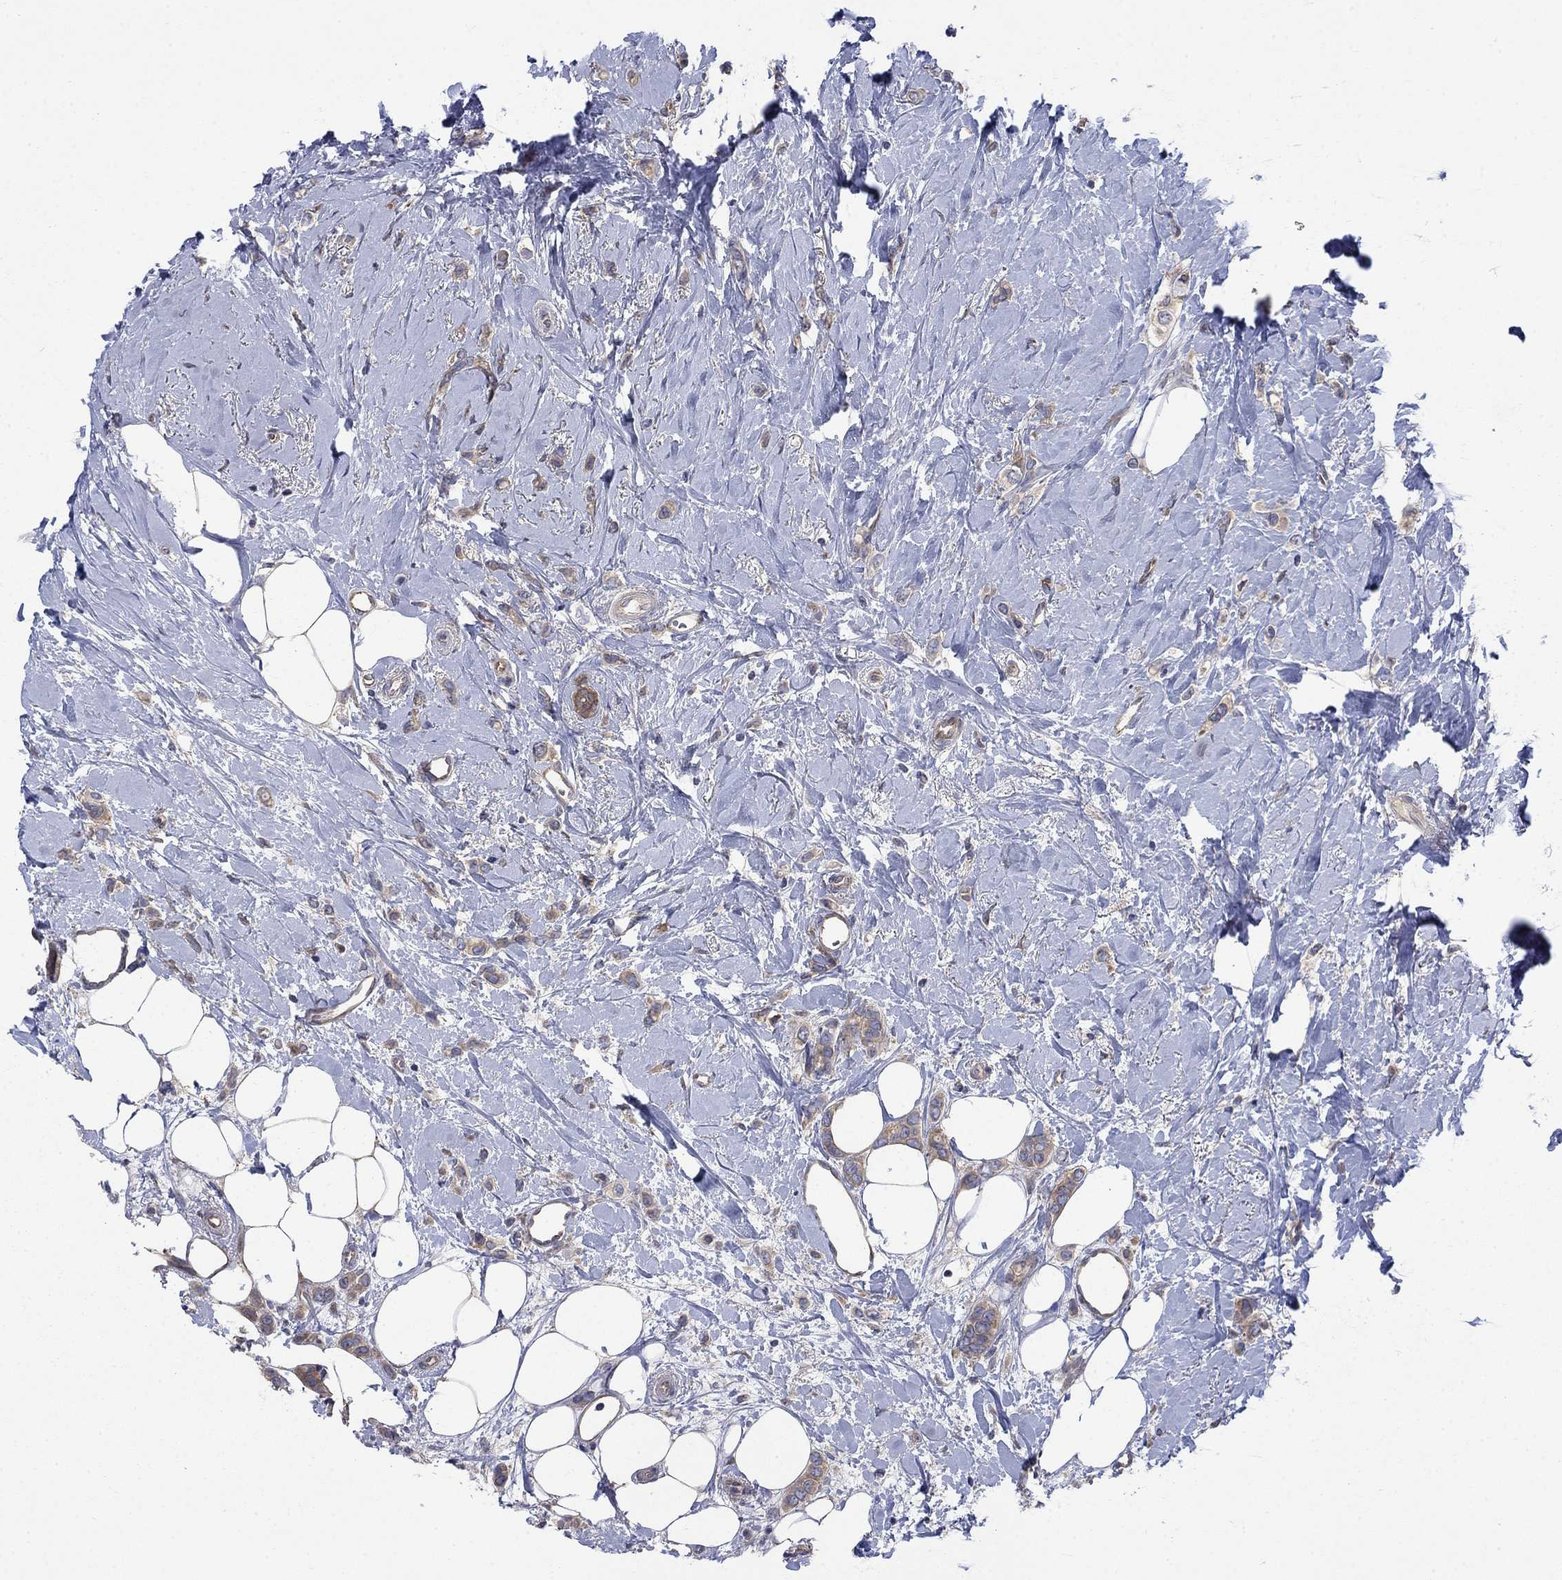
{"staining": {"intensity": "weak", "quantity": "25%-75%", "location": "cytoplasmic/membranous"}, "tissue": "breast cancer", "cell_type": "Tumor cells", "image_type": "cancer", "snomed": [{"axis": "morphology", "description": "Lobular carcinoma"}, {"axis": "topography", "description": "Breast"}], "caption": "Immunohistochemistry histopathology image of human breast cancer stained for a protein (brown), which demonstrates low levels of weak cytoplasmic/membranous expression in approximately 25%-75% of tumor cells.", "gene": "PDZD2", "patient": {"sex": "female", "age": 66}}